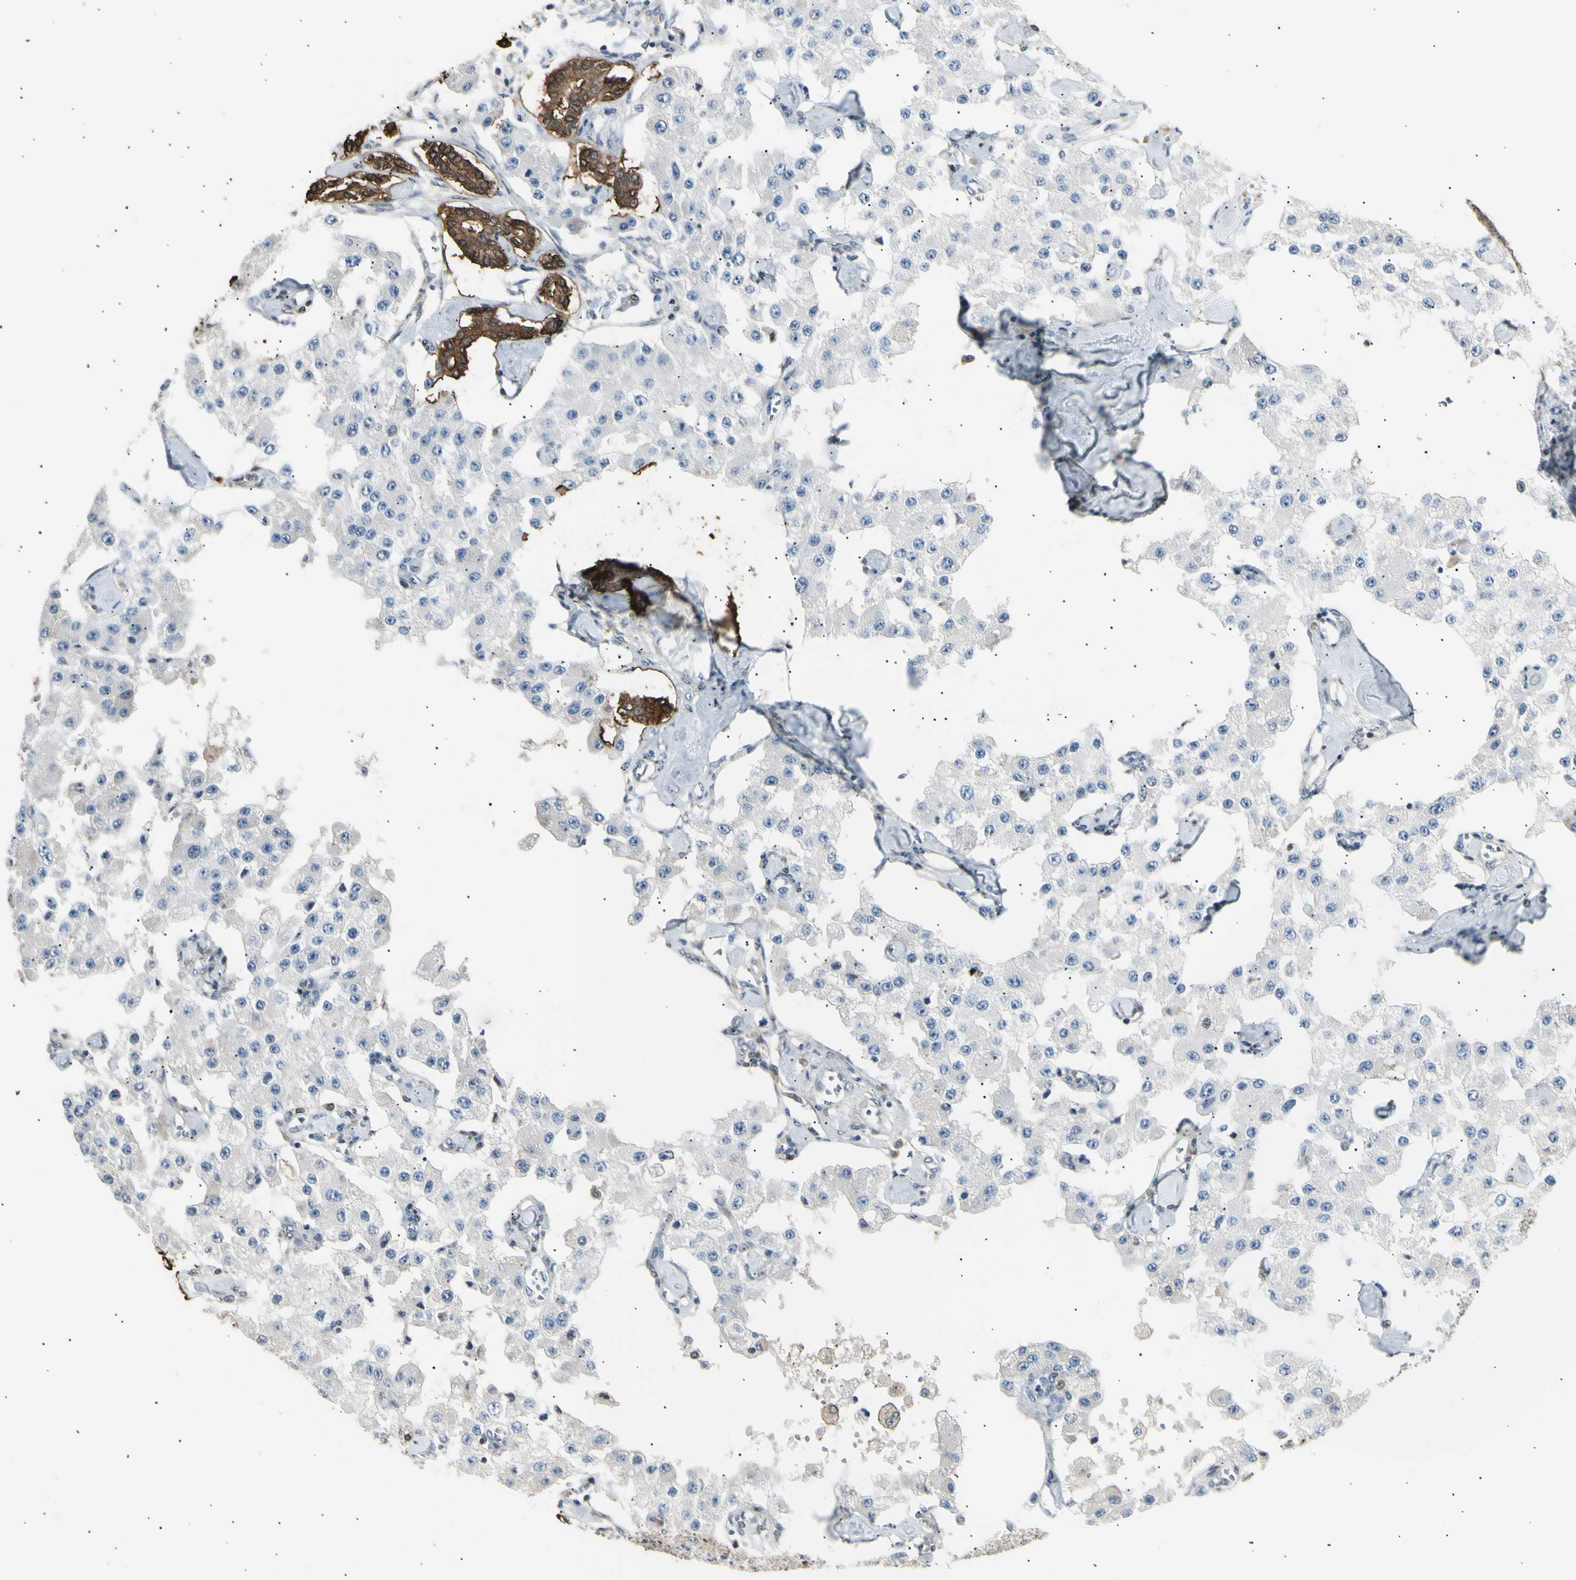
{"staining": {"intensity": "negative", "quantity": "none", "location": "none"}, "tissue": "carcinoid", "cell_type": "Tumor cells", "image_type": "cancer", "snomed": [{"axis": "morphology", "description": "Carcinoid, malignant, NOS"}, {"axis": "topography", "description": "Pancreas"}], "caption": "IHC of human carcinoid displays no expression in tumor cells.", "gene": "LHPP", "patient": {"sex": "male", "age": 41}}